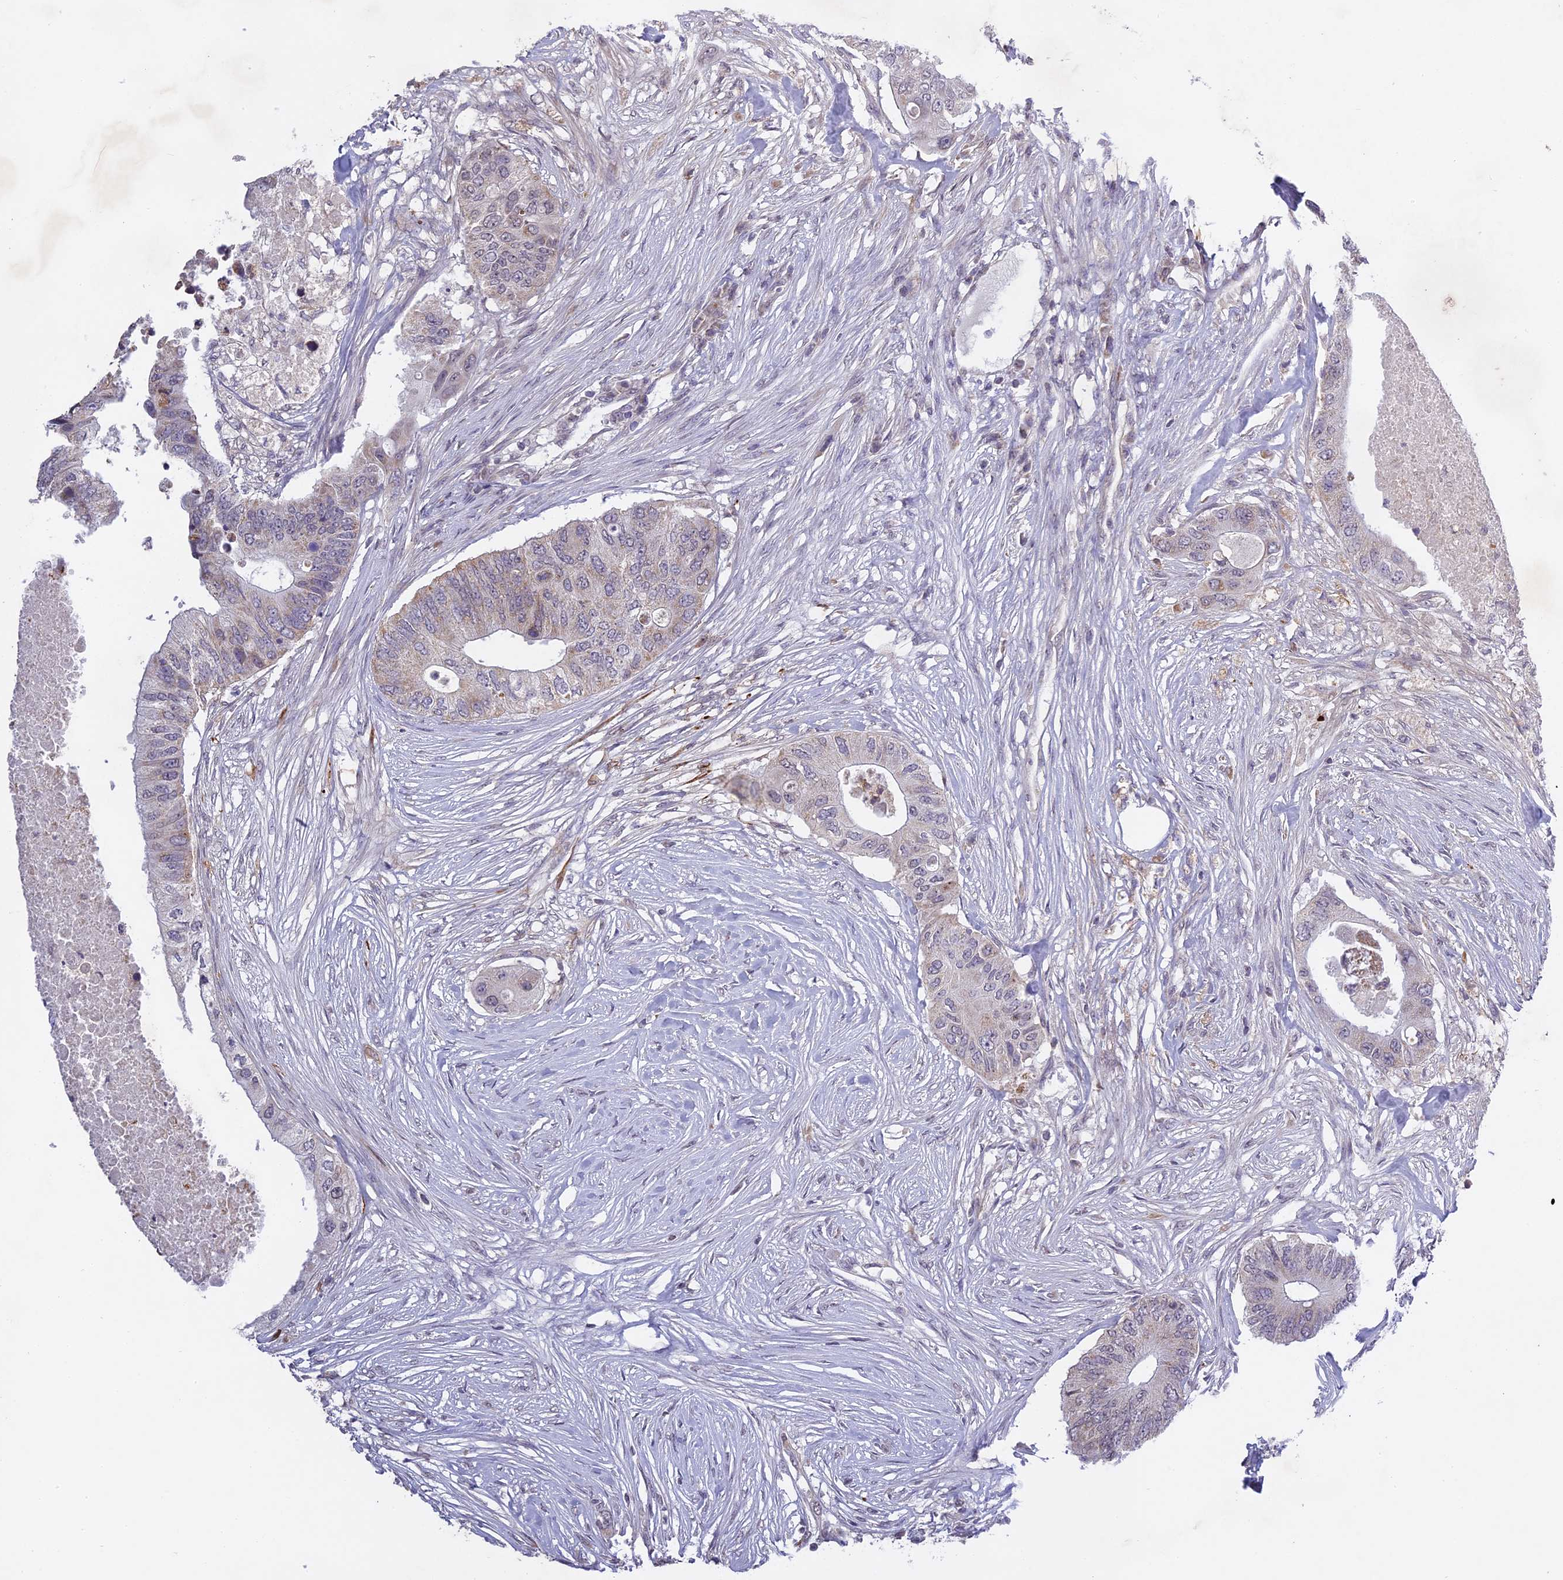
{"staining": {"intensity": "weak", "quantity": "<25%", "location": "cytoplasmic/membranous"}, "tissue": "colorectal cancer", "cell_type": "Tumor cells", "image_type": "cancer", "snomed": [{"axis": "morphology", "description": "Adenocarcinoma, NOS"}, {"axis": "topography", "description": "Colon"}], "caption": "Immunohistochemical staining of human colorectal adenocarcinoma reveals no significant positivity in tumor cells.", "gene": "ERG28", "patient": {"sex": "male", "age": 71}}